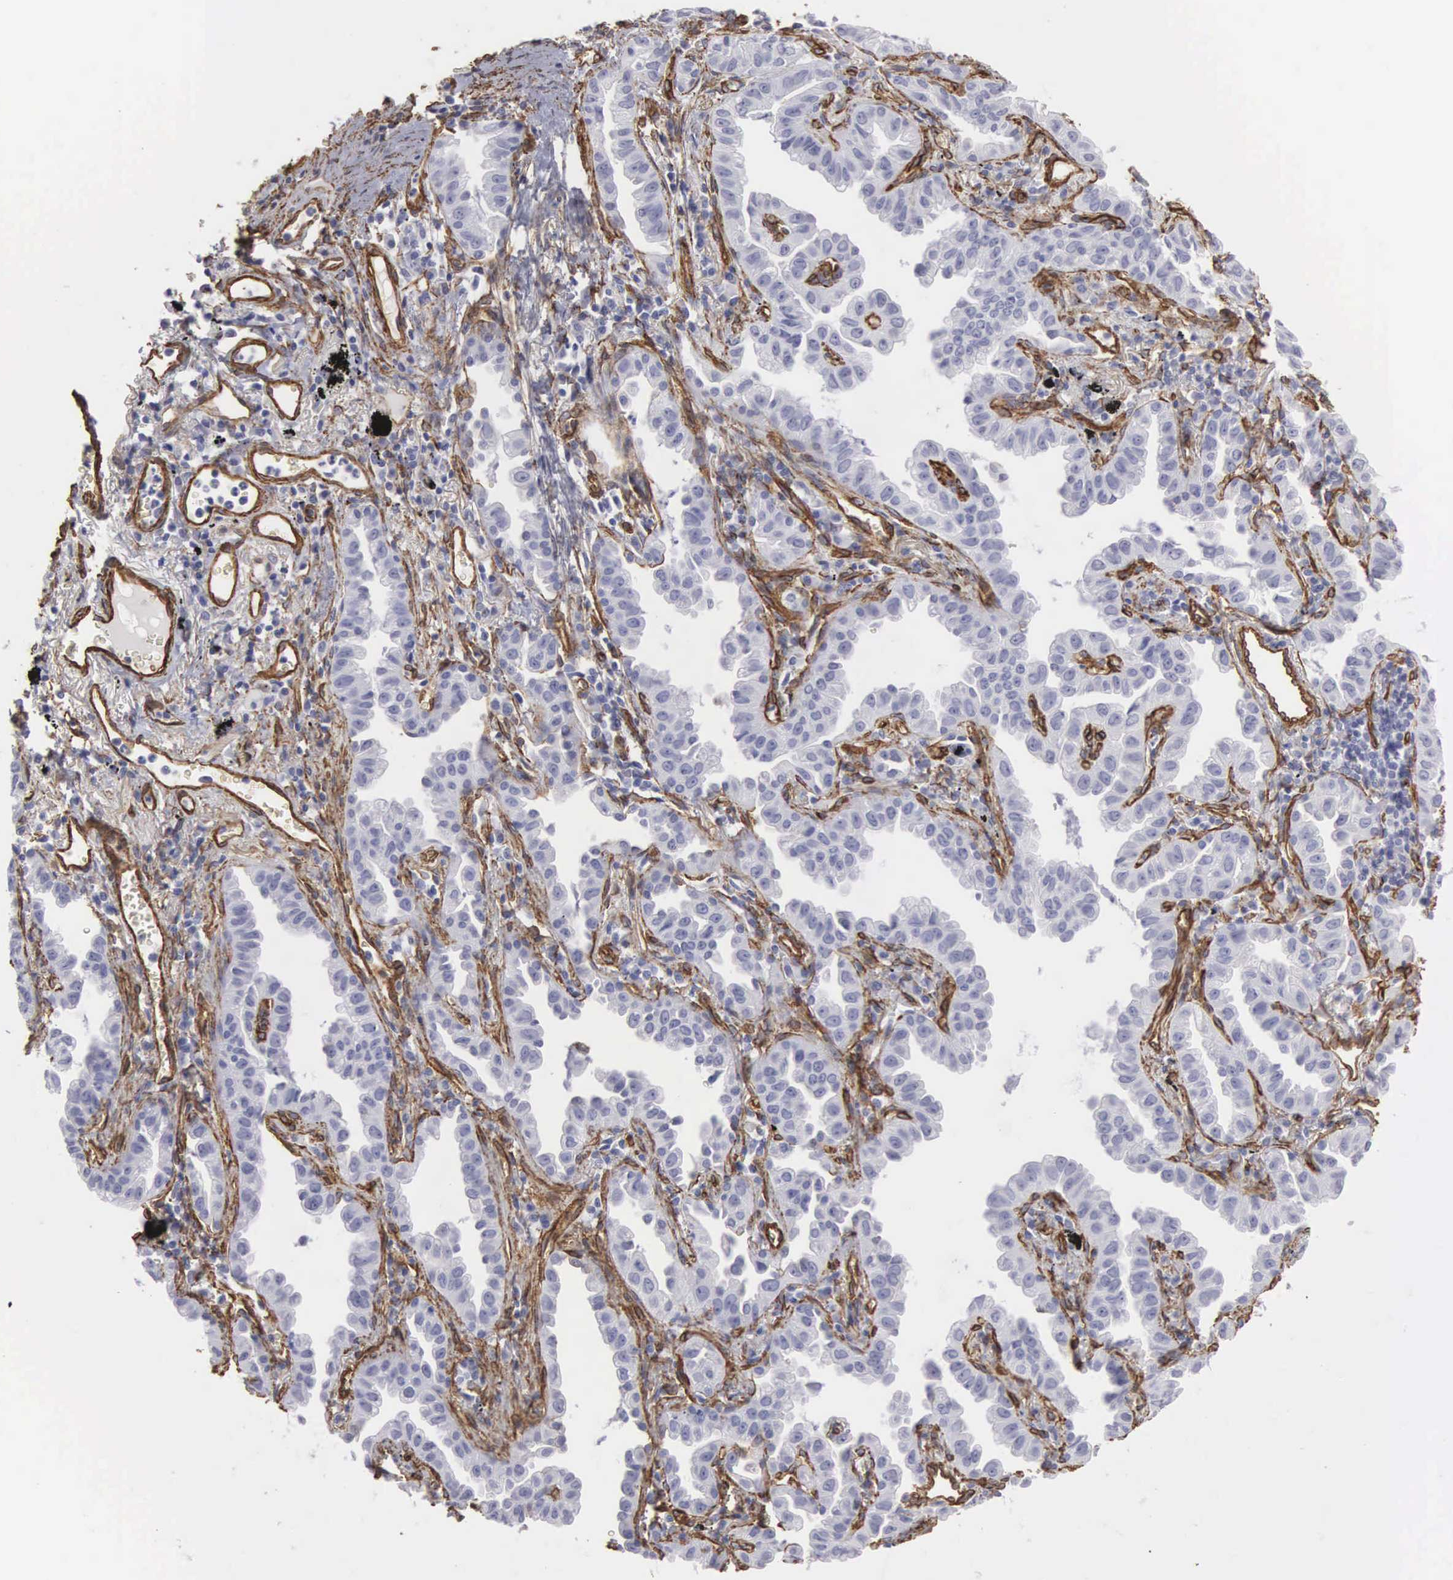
{"staining": {"intensity": "negative", "quantity": "none", "location": "none"}, "tissue": "lung cancer", "cell_type": "Tumor cells", "image_type": "cancer", "snomed": [{"axis": "morphology", "description": "Adenocarcinoma, NOS"}, {"axis": "topography", "description": "Lung"}], "caption": "IHC of adenocarcinoma (lung) demonstrates no expression in tumor cells. (DAB (3,3'-diaminobenzidine) immunohistochemistry visualized using brightfield microscopy, high magnification).", "gene": "MAGEB10", "patient": {"sex": "female", "age": 50}}